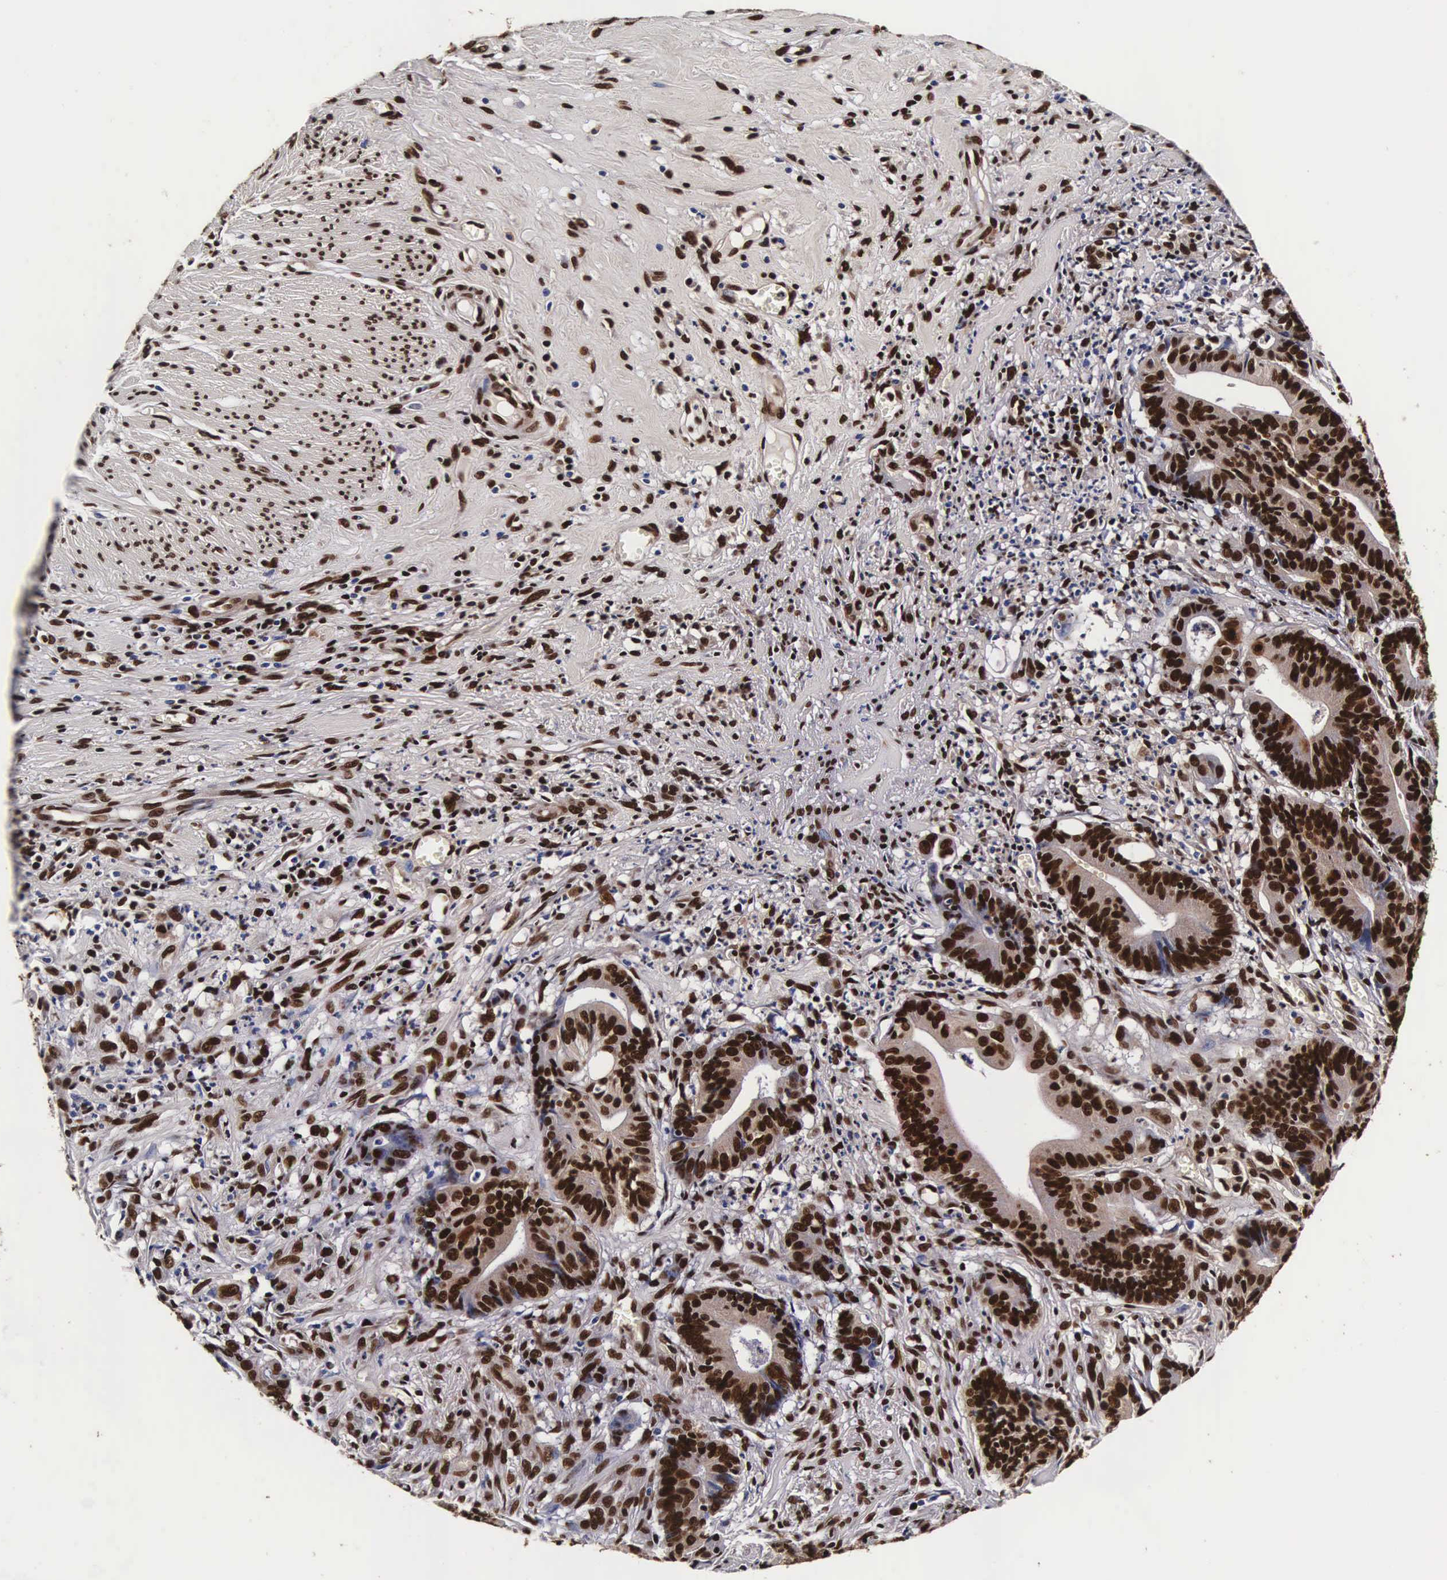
{"staining": {"intensity": "strong", "quantity": ">75%", "location": "cytoplasmic/membranous,nuclear"}, "tissue": "stomach cancer", "cell_type": "Tumor cells", "image_type": "cancer", "snomed": [{"axis": "morphology", "description": "Adenocarcinoma, NOS"}, {"axis": "topography", "description": "Stomach, lower"}], "caption": "This is an image of IHC staining of stomach cancer, which shows strong staining in the cytoplasmic/membranous and nuclear of tumor cells.", "gene": "PABPN1", "patient": {"sex": "female", "age": 86}}